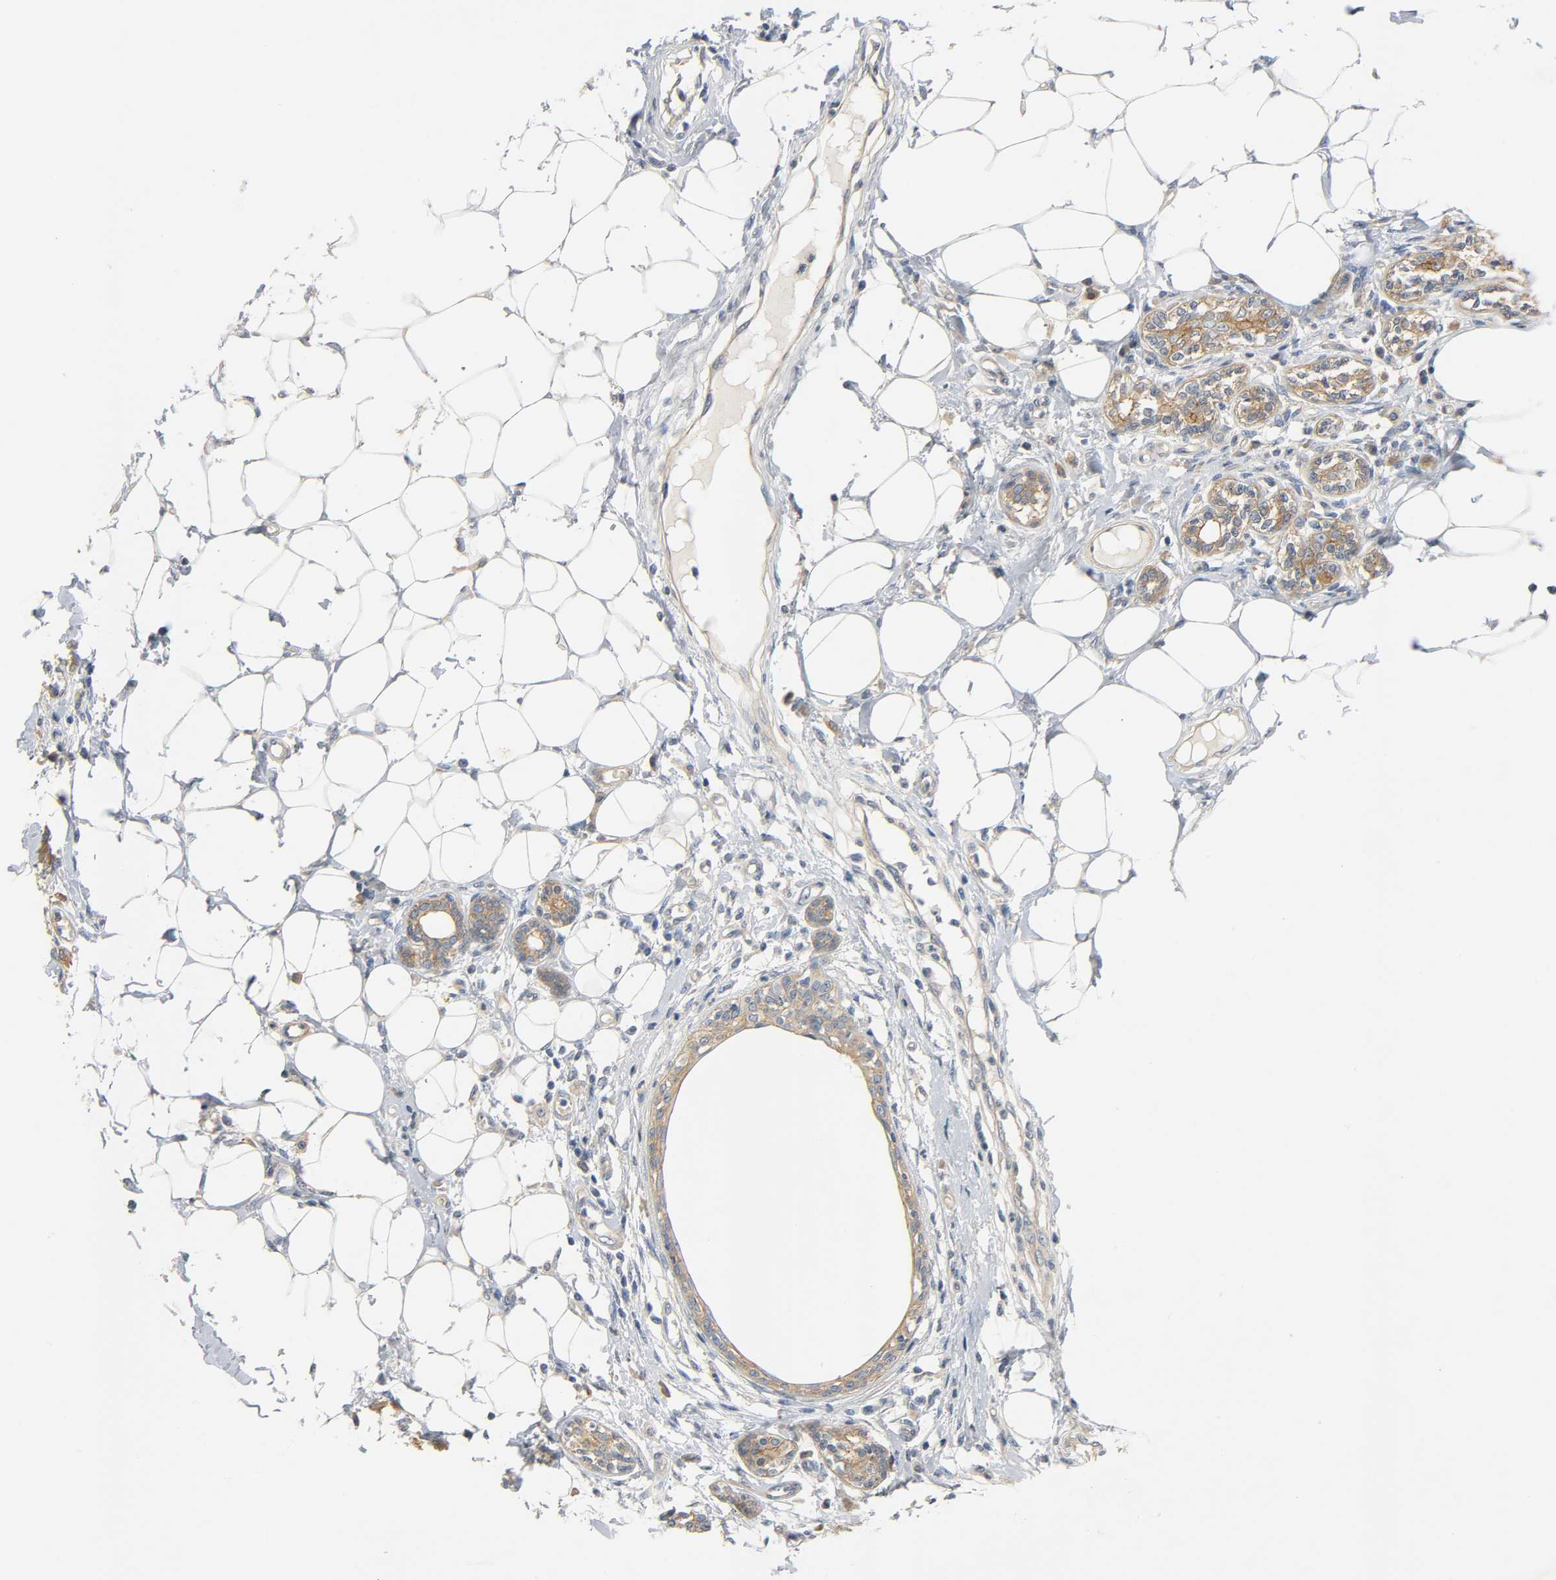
{"staining": {"intensity": "moderate", "quantity": ">75%", "location": "cytoplasmic/membranous"}, "tissue": "breast cancer", "cell_type": "Tumor cells", "image_type": "cancer", "snomed": [{"axis": "morphology", "description": "Duct carcinoma"}, {"axis": "topography", "description": "Breast"}], "caption": "Protein analysis of breast infiltrating ductal carcinoma tissue shows moderate cytoplasmic/membranous staining in approximately >75% of tumor cells. The staining was performed using DAB (3,3'-diaminobenzidine), with brown indicating positive protein expression. Nuclei are stained blue with hematoxylin.", "gene": "ARPC1A", "patient": {"sex": "female", "age": 40}}